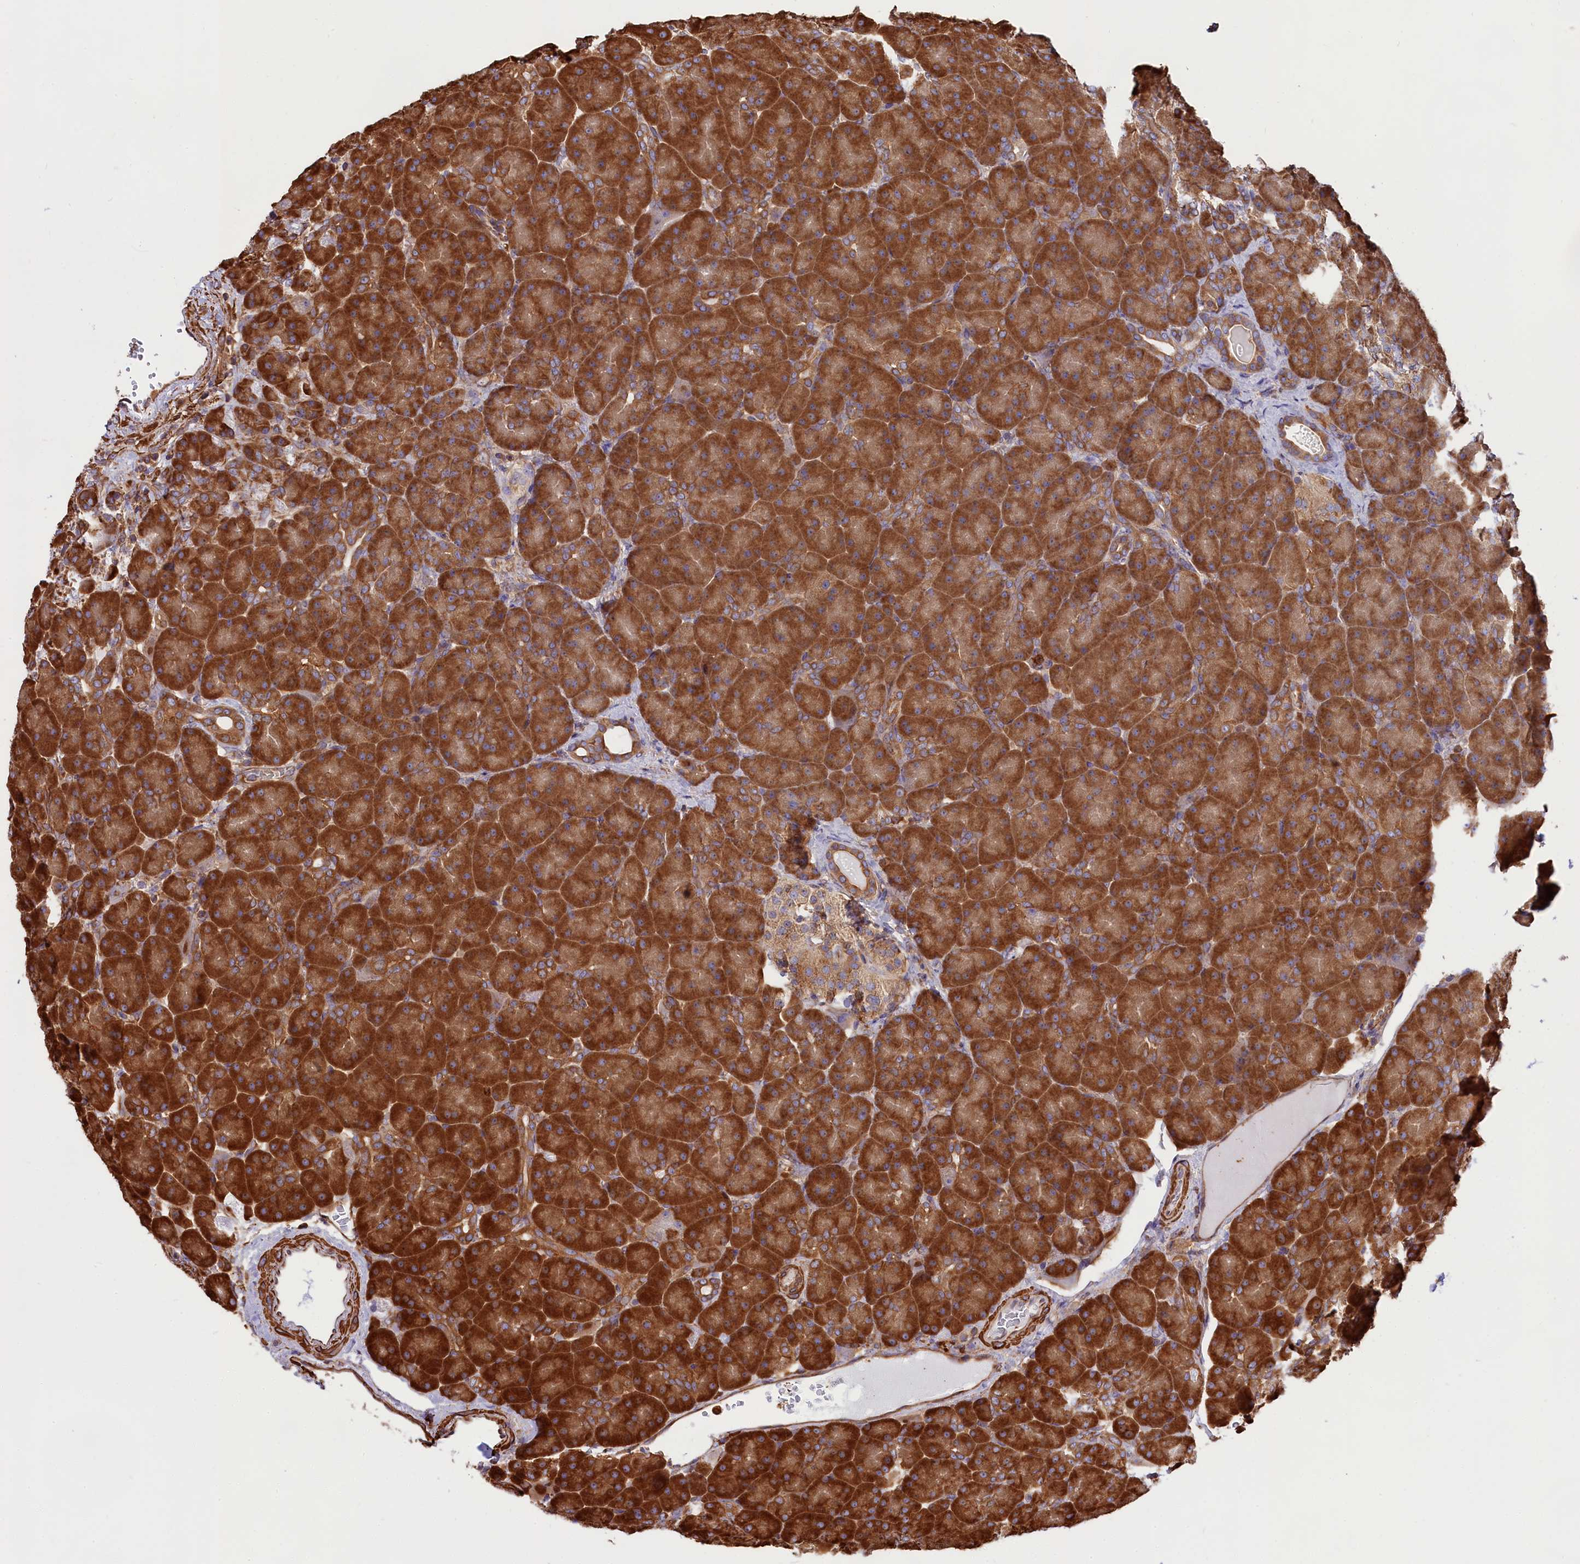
{"staining": {"intensity": "strong", "quantity": ">75%", "location": "cytoplasmic/membranous"}, "tissue": "pancreas", "cell_type": "Exocrine glandular cells", "image_type": "normal", "snomed": [{"axis": "morphology", "description": "Normal tissue, NOS"}, {"axis": "topography", "description": "Pancreas"}], "caption": "A high amount of strong cytoplasmic/membranous staining is identified in about >75% of exocrine glandular cells in unremarkable pancreas.", "gene": "GYS1", "patient": {"sex": "male", "age": 66}}